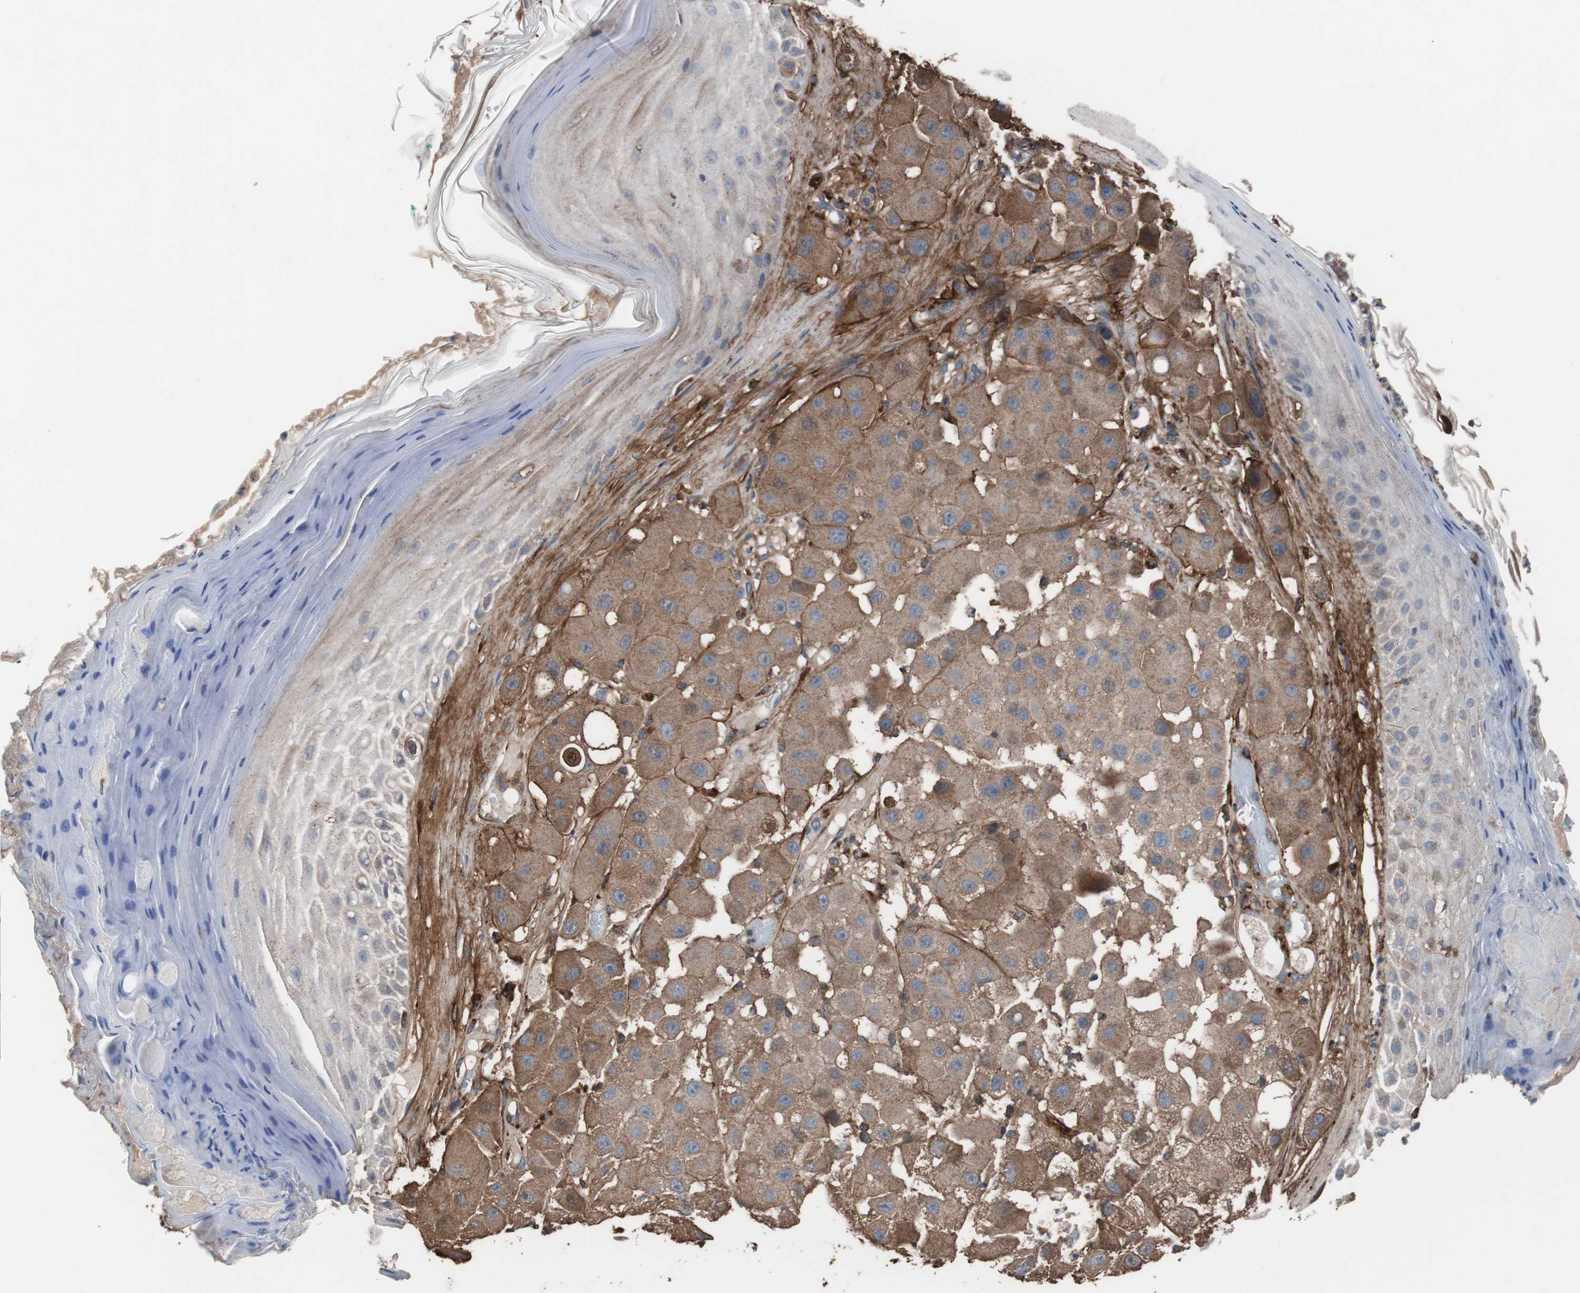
{"staining": {"intensity": "moderate", "quantity": ">75%", "location": "cytoplasmic/membranous"}, "tissue": "melanoma", "cell_type": "Tumor cells", "image_type": "cancer", "snomed": [{"axis": "morphology", "description": "Malignant melanoma, NOS"}, {"axis": "topography", "description": "Skin"}], "caption": "Brown immunohistochemical staining in melanoma exhibits moderate cytoplasmic/membranous staining in about >75% of tumor cells.", "gene": "COL6A2", "patient": {"sex": "female", "age": 81}}